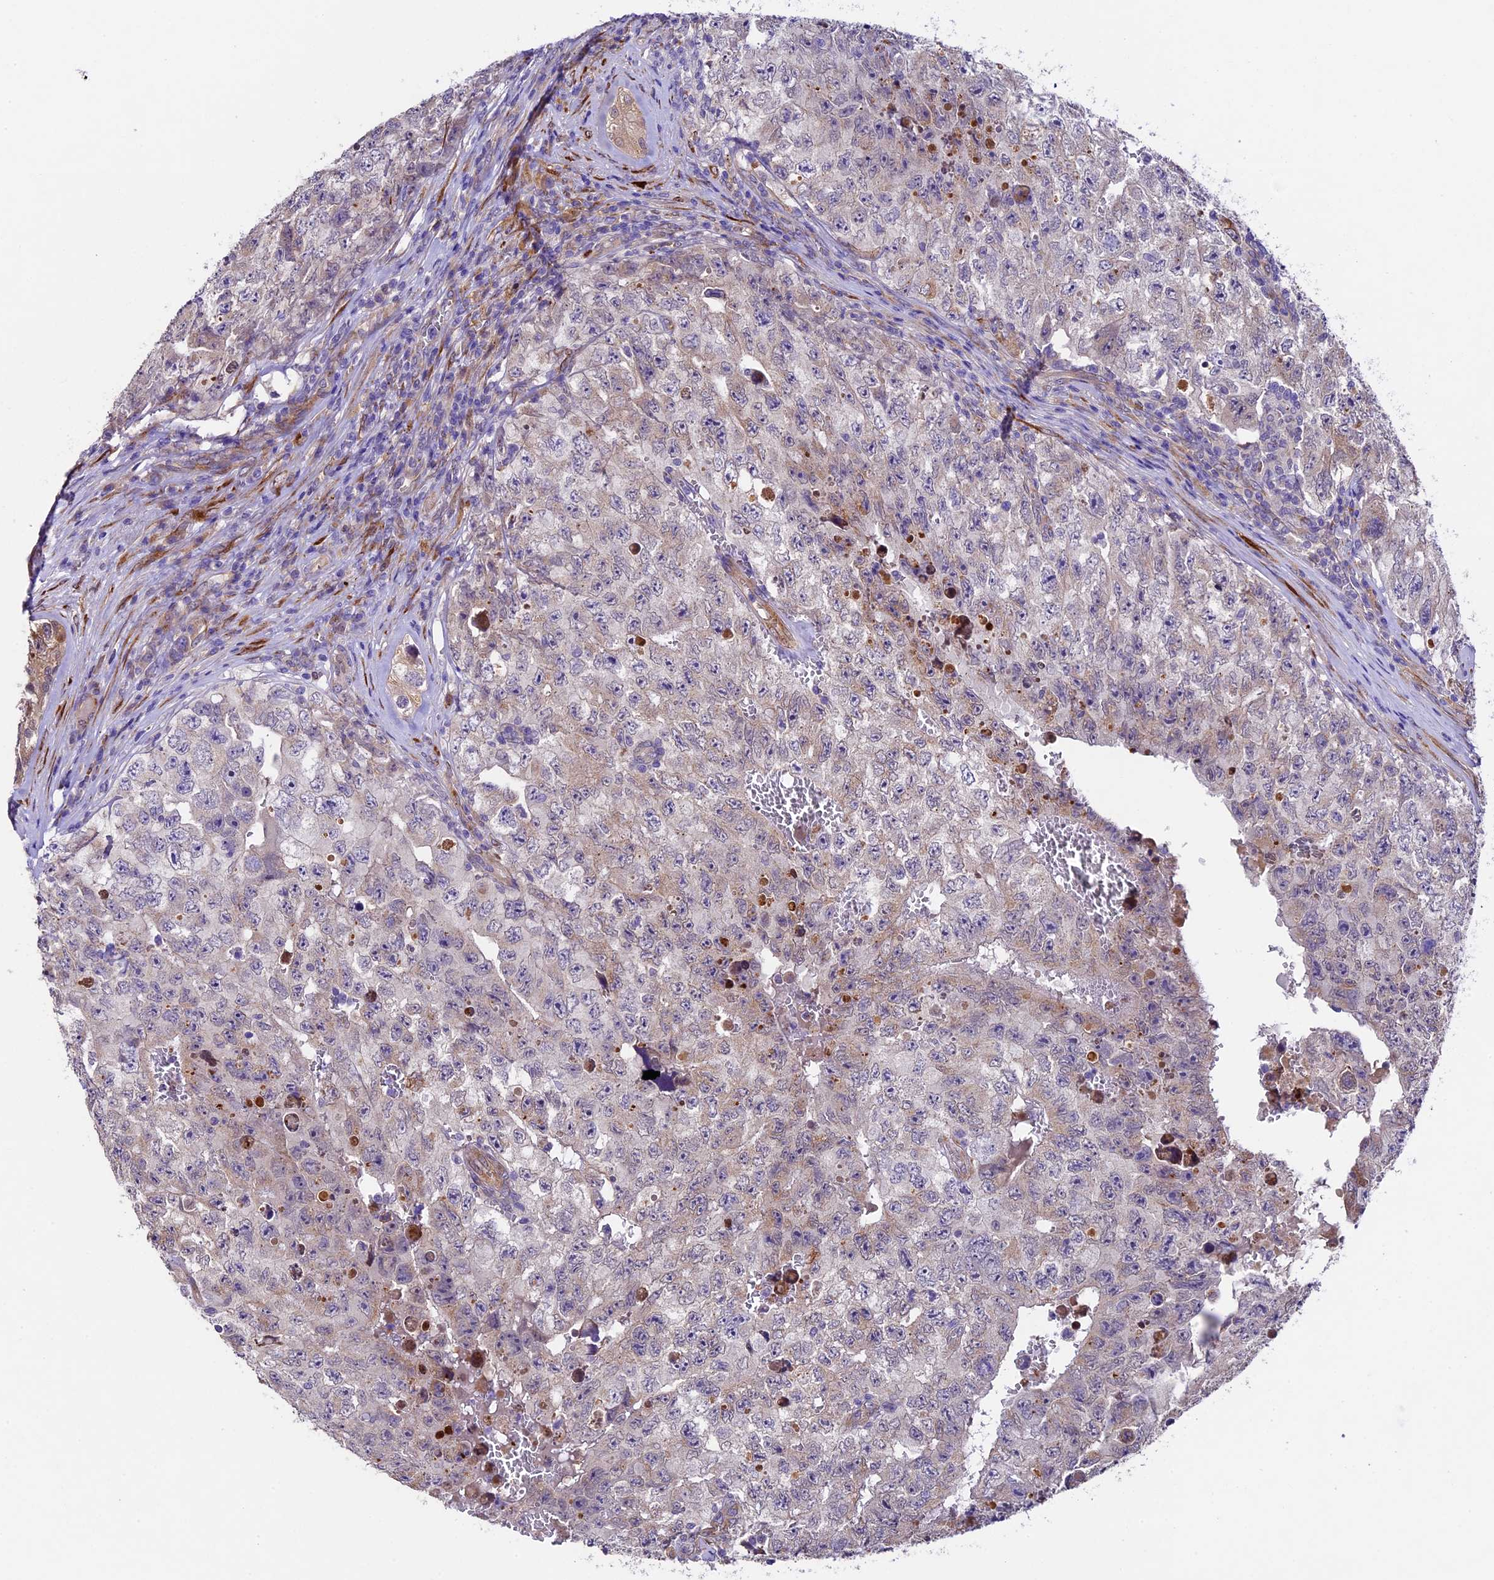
{"staining": {"intensity": "weak", "quantity": "25%-75%", "location": "cytoplasmic/membranous"}, "tissue": "testis cancer", "cell_type": "Tumor cells", "image_type": "cancer", "snomed": [{"axis": "morphology", "description": "Carcinoma, Embryonal, NOS"}, {"axis": "topography", "description": "Testis"}], "caption": "An immunohistochemistry photomicrograph of neoplastic tissue is shown. Protein staining in brown highlights weak cytoplasmic/membranous positivity in embryonal carcinoma (testis) within tumor cells.", "gene": "LSM7", "patient": {"sex": "male", "age": 17}}